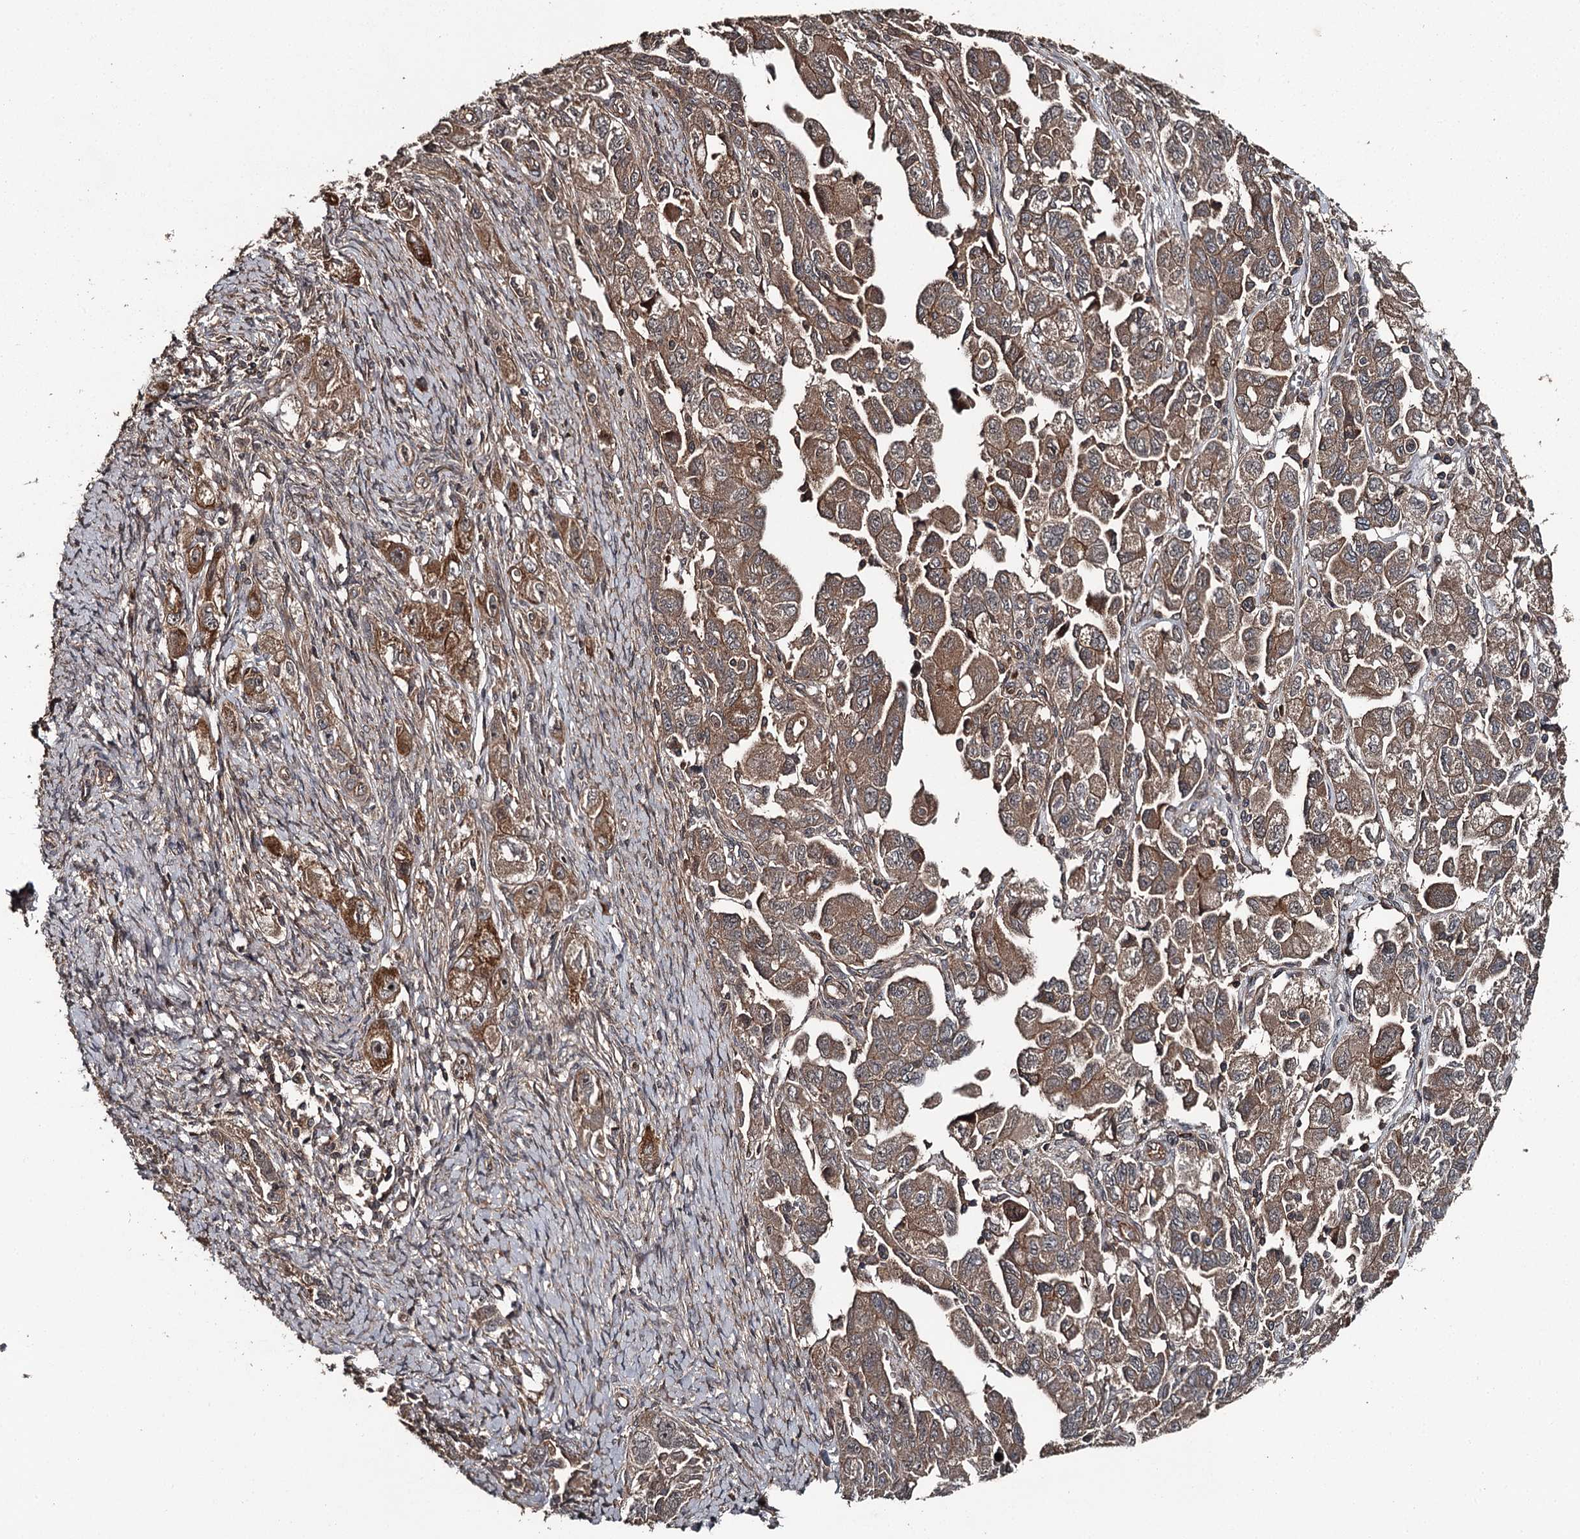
{"staining": {"intensity": "moderate", "quantity": ">75%", "location": "cytoplasmic/membranous,nuclear"}, "tissue": "ovarian cancer", "cell_type": "Tumor cells", "image_type": "cancer", "snomed": [{"axis": "morphology", "description": "Carcinoma, NOS"}, {"axis": "morphology", "description": "Cystadenocarcinoma, serous, NOS"}, {"axis": "topography", "description": "Ovary"}], "caption": "Ovarian cancer (carcinoma) stained with DAB immunohistochemistry shows medium levels of moderate cytoplasmic/membranous and nuclear positivity in approximately >75% of tumor cells.", "gene": "RAB21", "patient": {"sex": "female", "age": 69}}